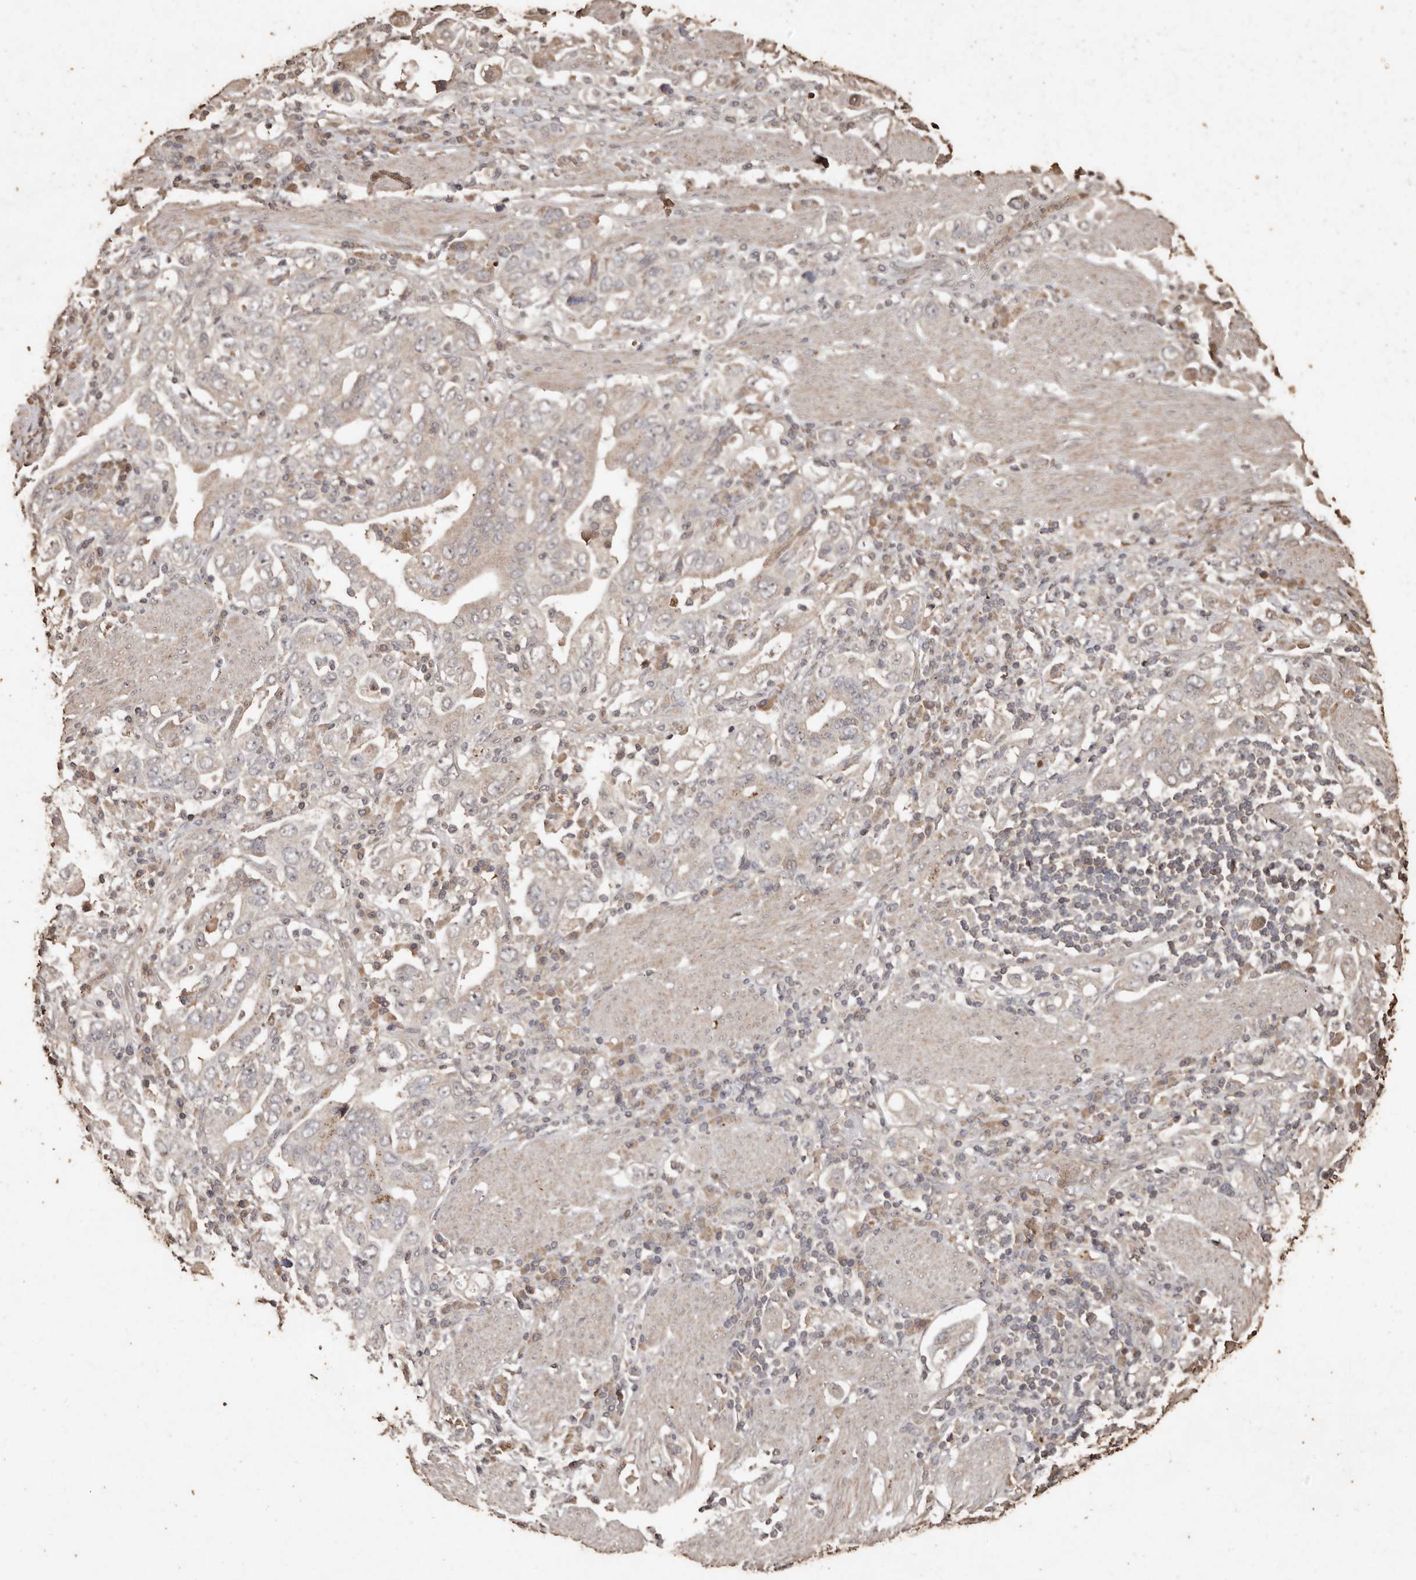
{"staining": {"intensity": "negative", "quantity": "none", "location": "none"}, "tissue": "stomach cancer", "cell_type": "Tumor cells", "image_type": "cancer", "snomed": [{"axis": "morphology", "description": "Adenocarcinoma, NOS"}, {"axis": "topography", "description": "Stomach, upper"}], "caption": "Human stomach cancer stained for a protein using immunohistochemistry (IHC) reveals no expression in tumor cells.", "gene": "PKDCC", "patient": {"sex": "male", "age": 62}}